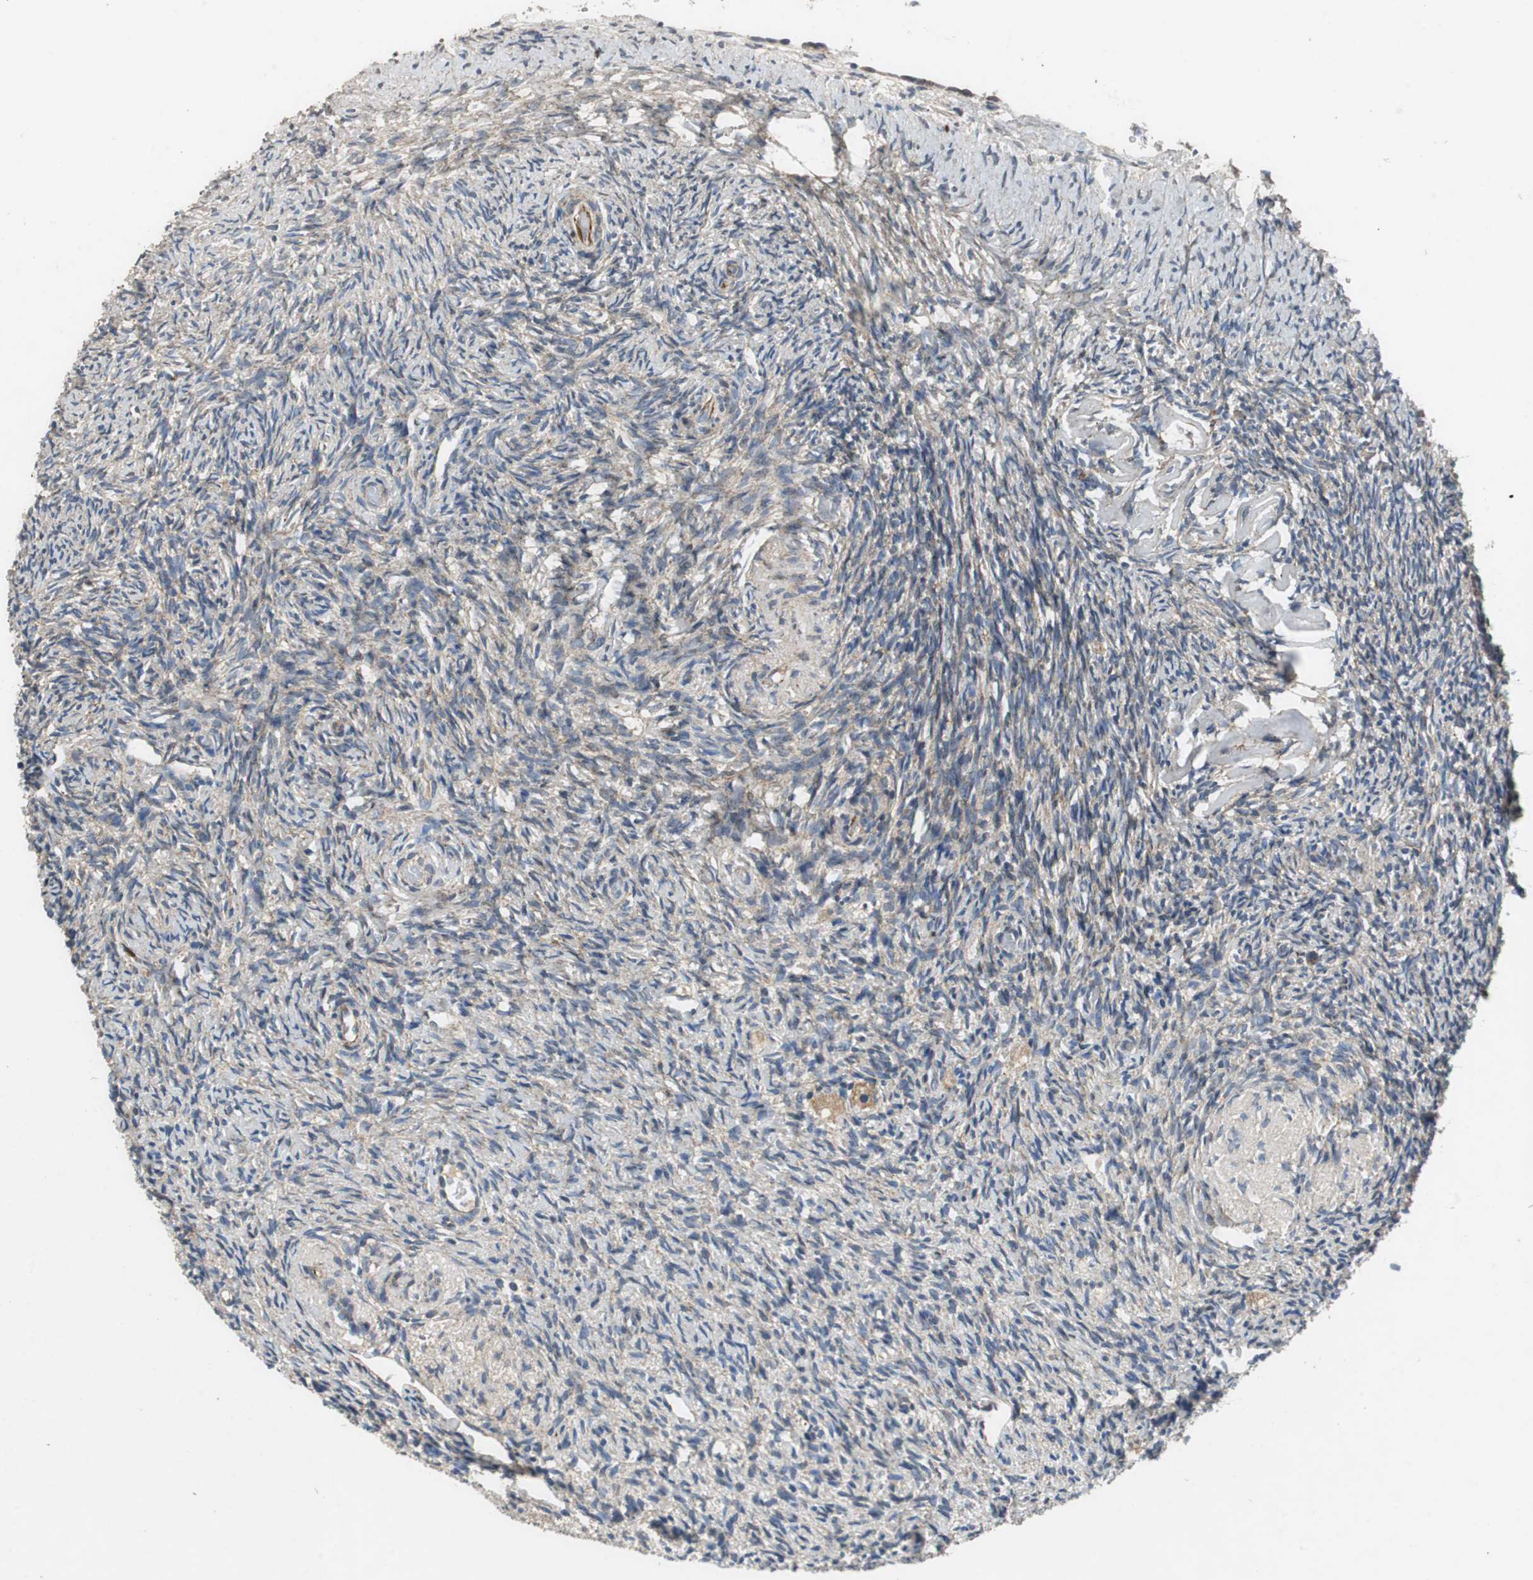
{"staining": {"intensity": "moderate", "quantity": ">75%", "location": "cytoplasmic/membranous"}, "tissue": "ovary", "cell_type": "Follicle cells", "image_type": "normal", "snomed": [{"axis": "morphology", "description": "Normal tissue, NOS"}, {"axis": "topography", "description": "Ovary"}], "caption": "A medium amount of moderate cytoplasmic/membranous positivity is identified in approximately >75% of follicle cells in unremarkable ovary.", "gene": "ISCU", "patient": {"sex": "female", "age": 60}}